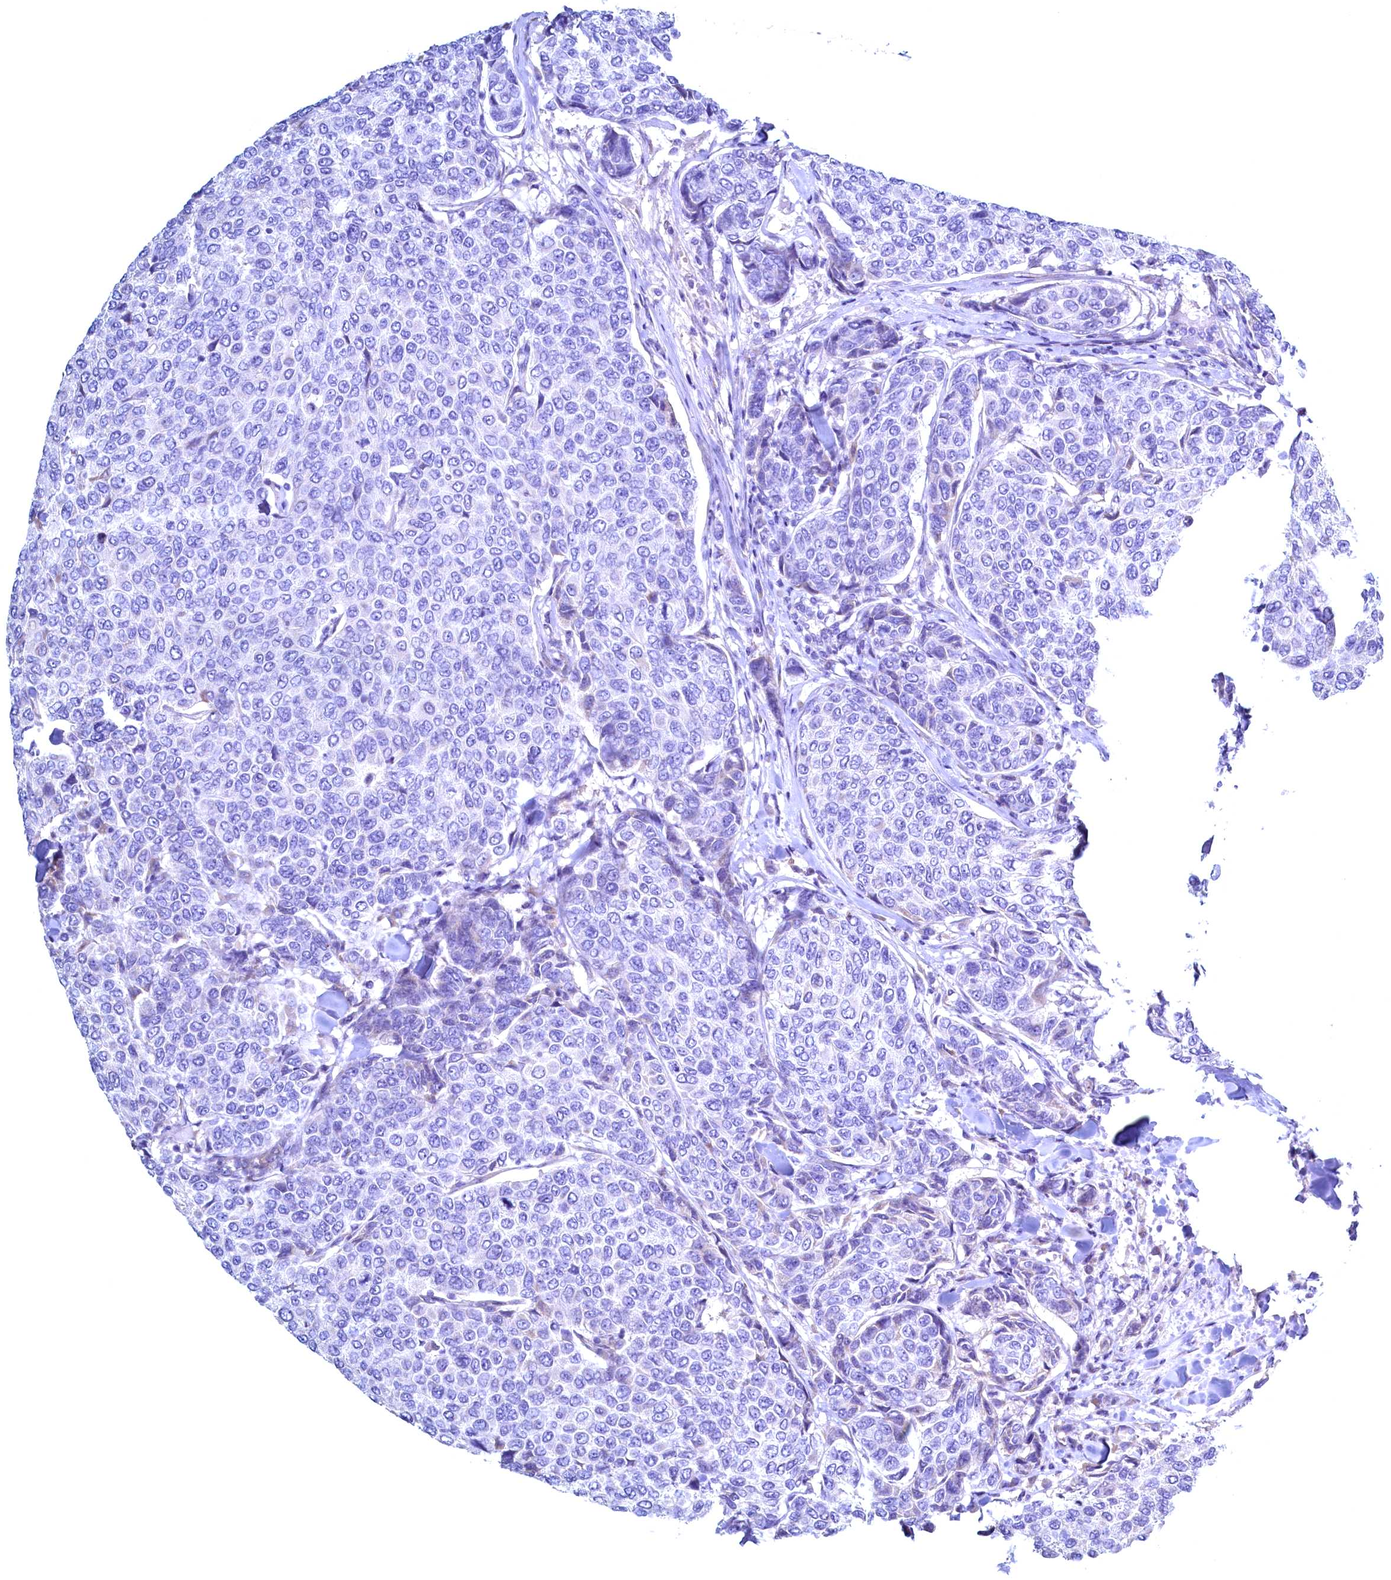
{"staining": {"intensity": "negative", "quantity": "none", "location": "none"}, "tissue": "breast cancer", "cell_type": "Tumor cells", "image_type": "cancer", "snomed": [{"axis": "morphology", "description": "Duct carcinoma"}, {"axis": "topography", "description": "Breast"}], "caption": "Immunohistochemistry photomicrograph of neoplastic tissue: human breast cancer stained with DAB (3,3'-diaminobenzidine) exhibits no significant protein positivity in tumor cells.", "gene": "MAP1LC3A", "patient": {"sex": "female", "age": 55}}